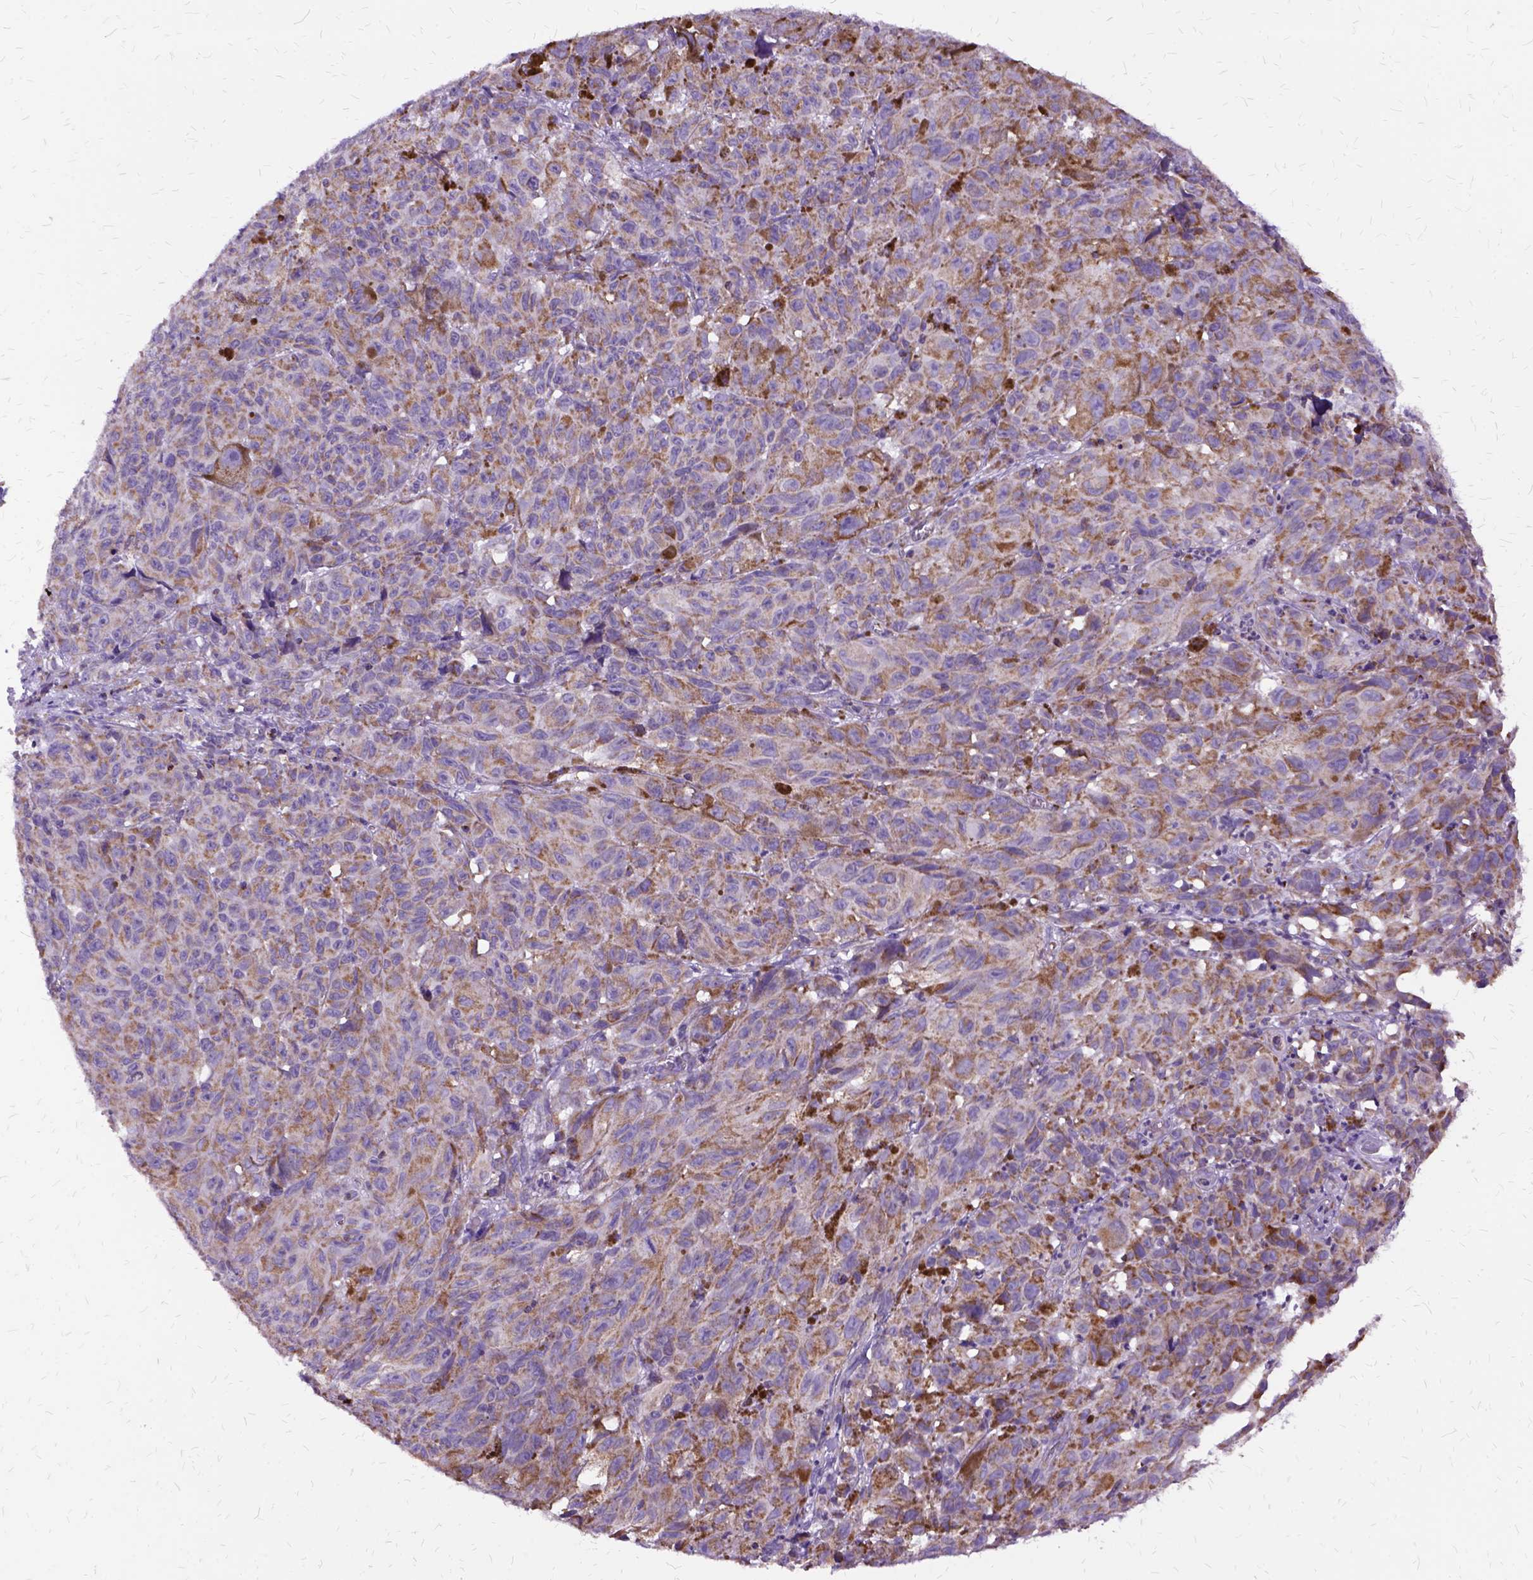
{"staining": {"intensity": "moderate", "quantity": "25%-75%", "location": "cytoplasmic/membranous"}, "tissue": "melanoma", "cell_type": "Tumor cells", "image_type": "cancer", "snomed": [{"axis": "morphology", "description": "Malignant melanoma, NOS"}, {"axis": "topography", "description": "Vulva, labia, clitoris and Bartholin´s gland, NO"}], "caption": "A photomicrograph of human malignant melanoma stained for a protein displays moderate cytoplasmic/membranous brown staining in tumor cells.", "gene": "OXCT1", "patient": {"sex": "female", "age": 75}}